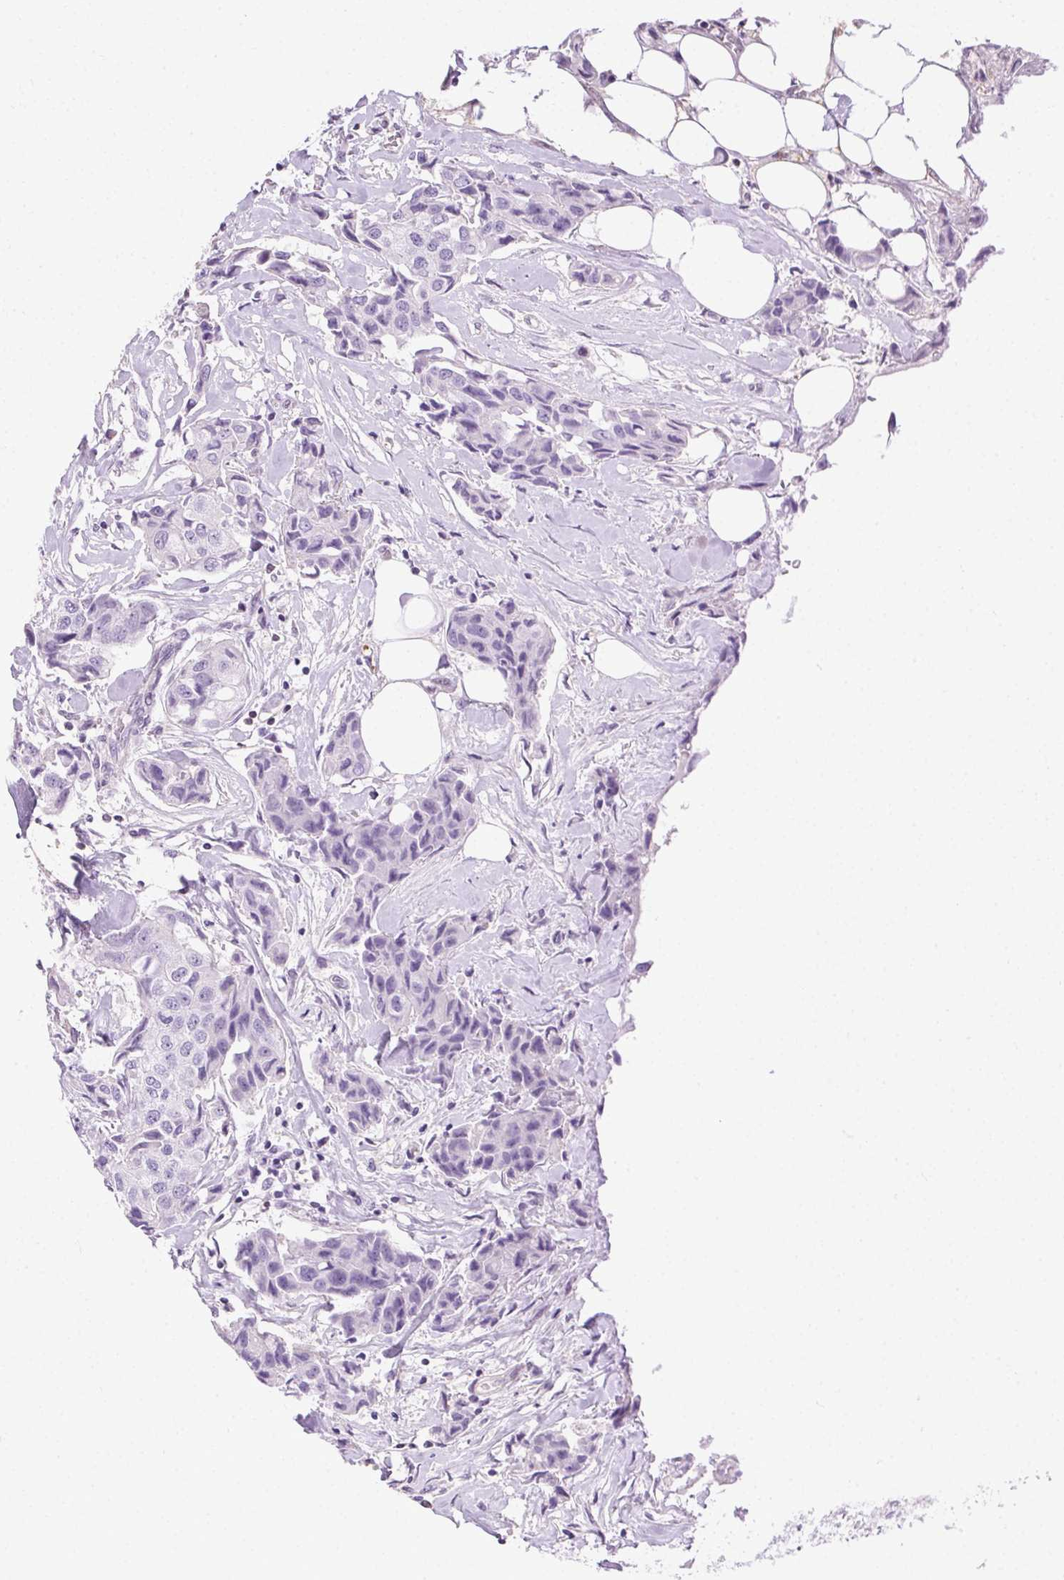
{"staining": {"intensity": "negative", "quantity": "none", "location": "none"}, "tissue": "breast cancer", "cell_type": "Tumor cells", "image_type": "cancer", "snomed": [{"axis": "morphology", "description": "Duct carcinoma"}, {"axis": "topography", "description": "Breast"}, {"axis": "topography", "description": "Lymph node"}], "caption": "Tumor cells are negative for brown protein staining in breast intraductal carcinoma.", "gene": "SYCE2", "patient": {"sex": "female", "age": 80}}